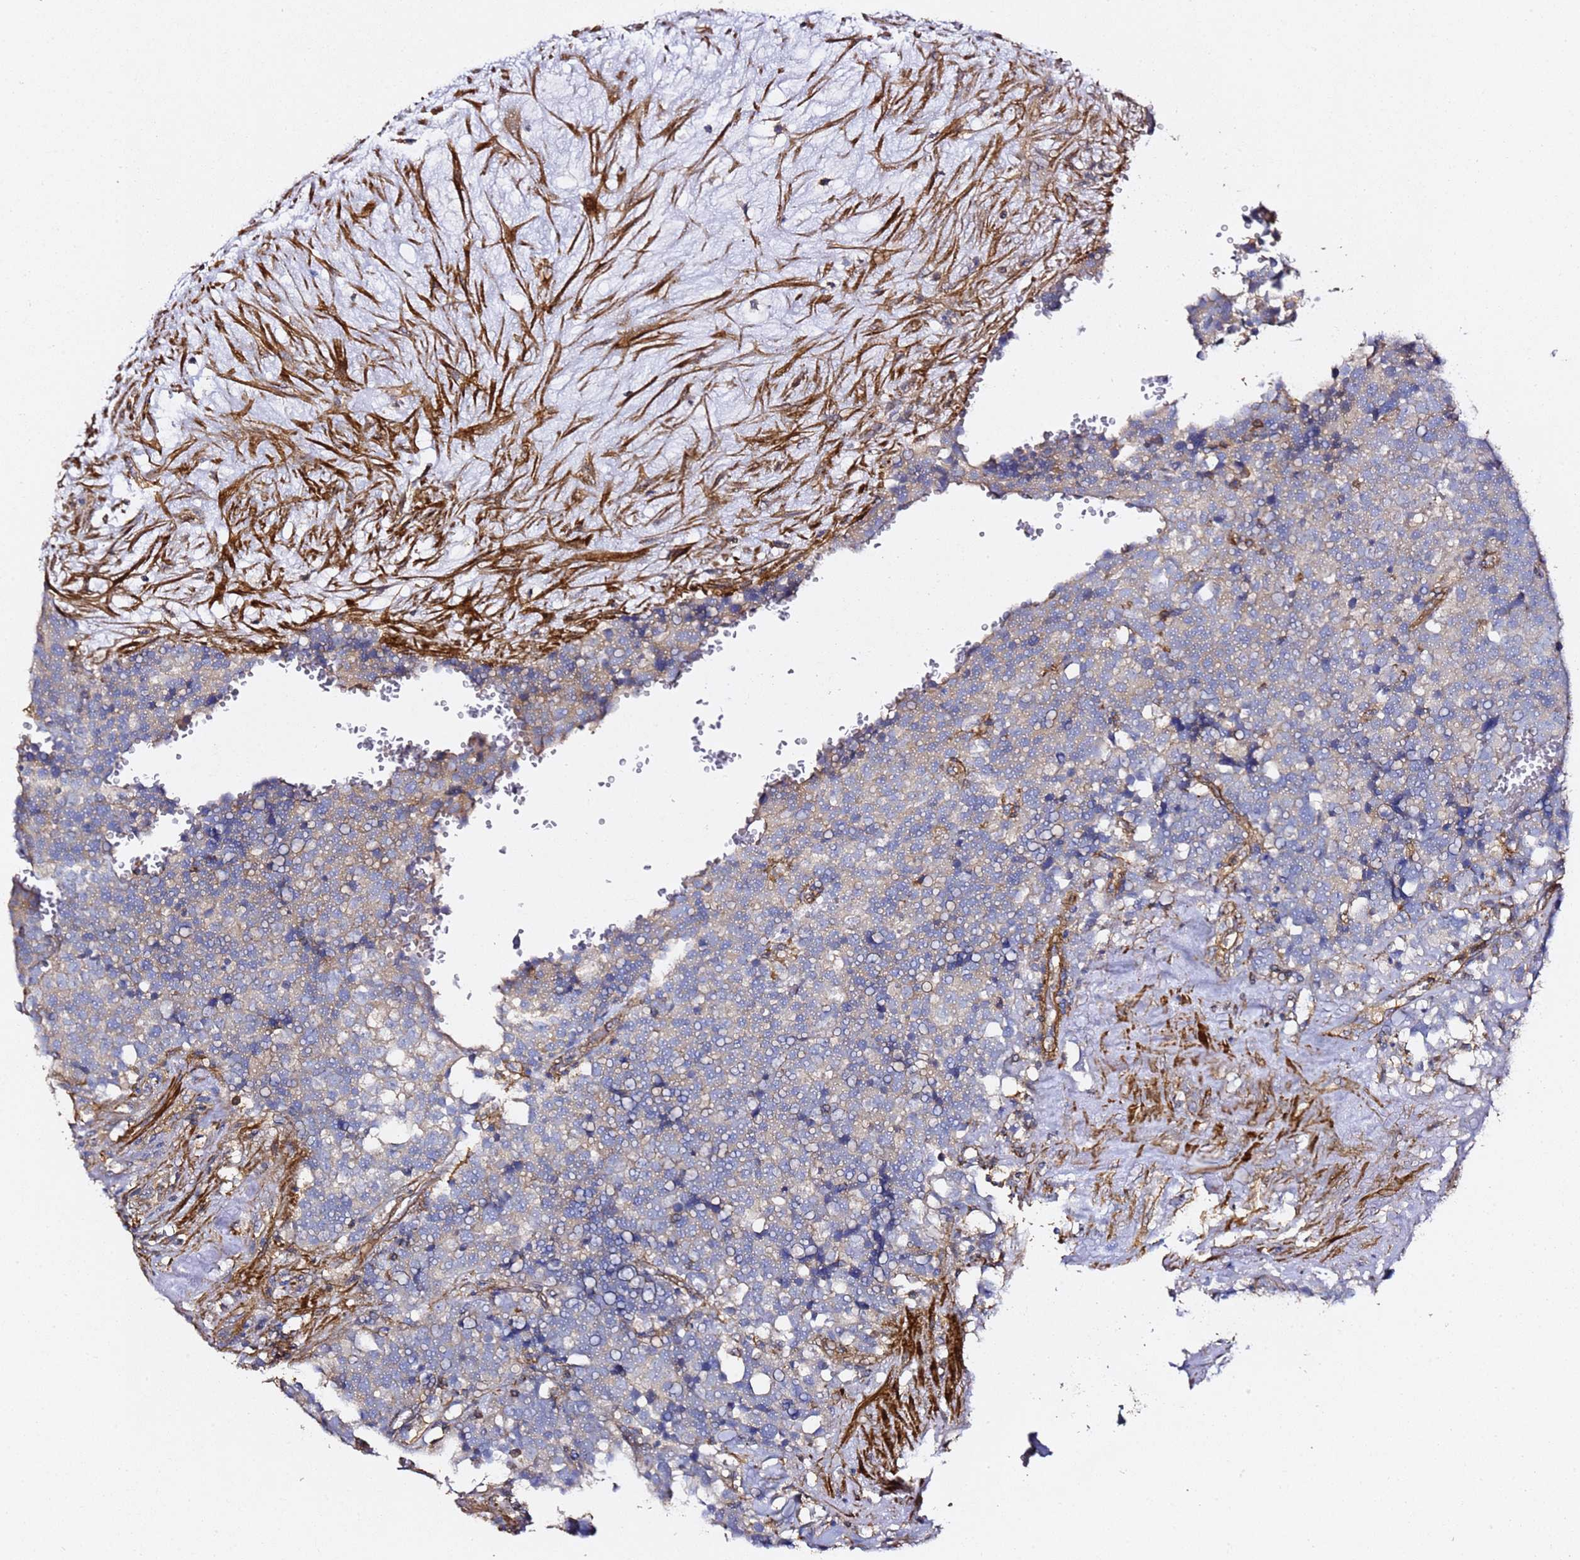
{"staining": {"intensity": "weak", "quantity": "<25%", "location": "cytoplasmic/membranous"}, "tissue": "testis cancer", "cell_type": "Tumor cells", "image_type": "cancer", "snomed": [{"axis": "morphology", "description": "Seminoma, NOS"}, {"axis": "topography", "description": "Testis"}], "caption": "This histopathology image is of testis cancer stained with immunohistochemistry (IHC) to label a protein in brown with the nuclei are counter-stained blue. There is no positivity in tumor cells.", "gene": "ZFP36L2", "patient": {"sex": "male", "age": 71}}